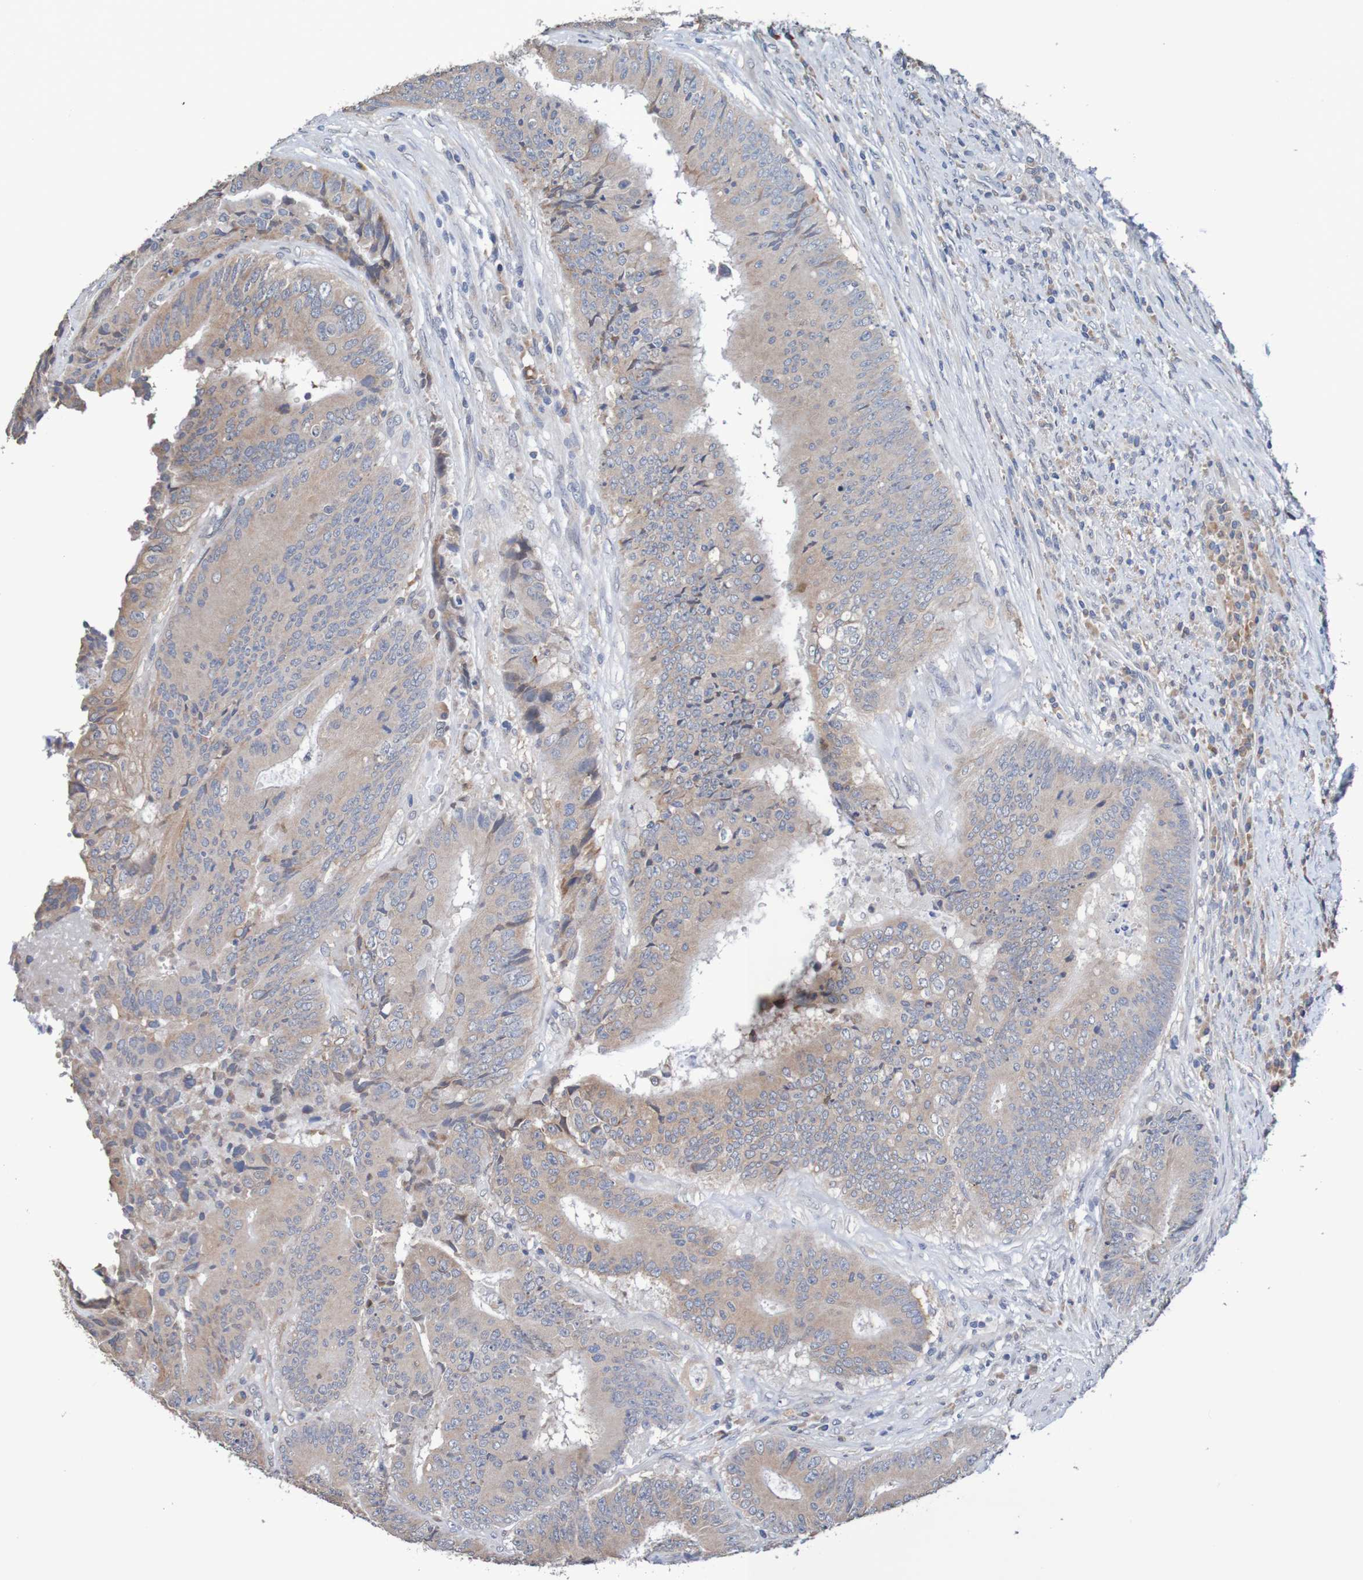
{"staining": {"intensity": "weak", "quantity": ">75%", "location": "cytoplasmic/membranous"}, "tissue": "colorectal cancer", "cell_type": "Tumor cells", "image_type": "cancer", "snomed": [{"axis": "morphology", "description": "Adenocarcinoma, NOS"}, {"axis": "topography", "description": "Rectum"}], "caption": "Weak cytoplasmic/membranous protein positivity is present in about >75% of tumor cells in colorectal cancer.", "gene": "FIBP", "patient": {"sex": "male", "age": 72}}